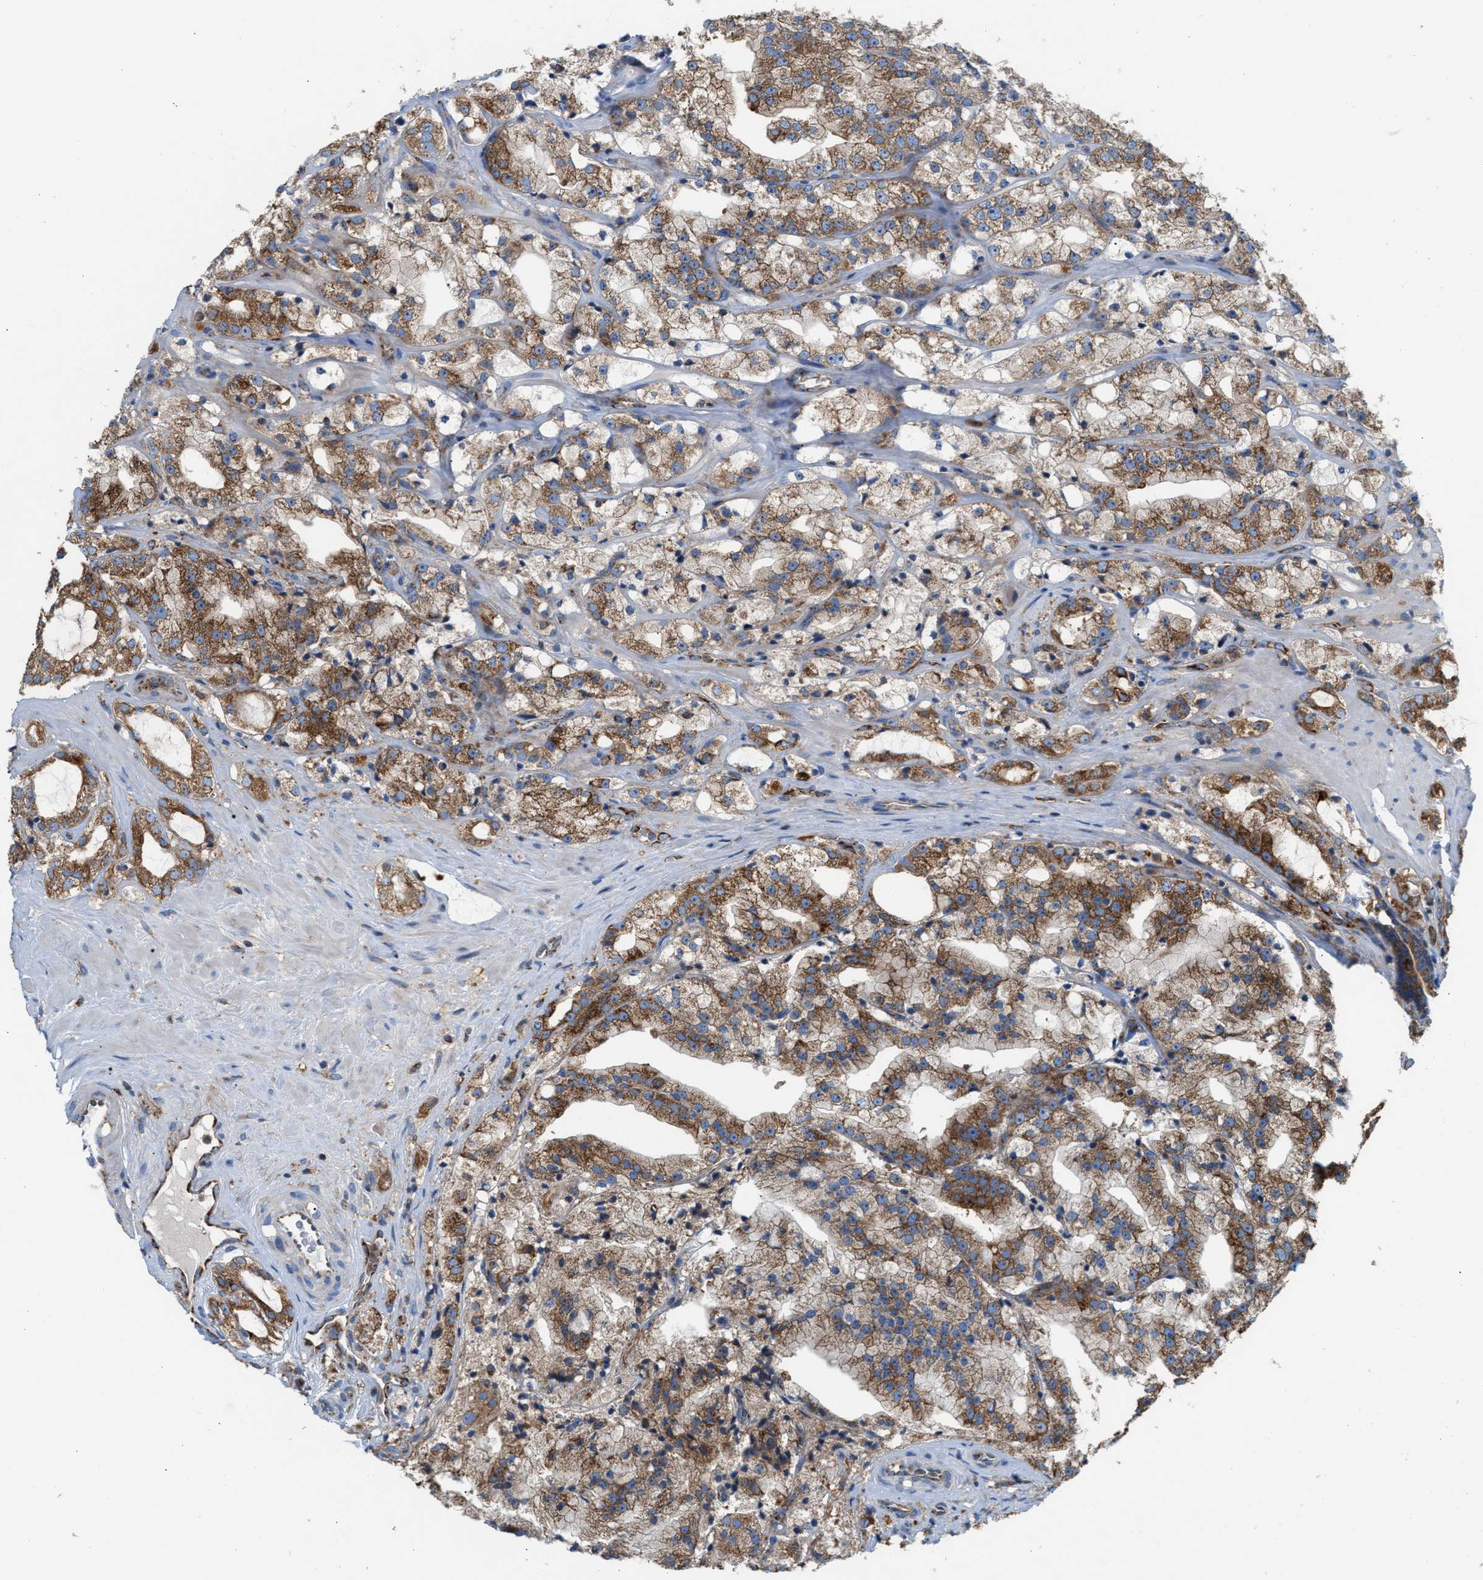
{"staining": {"intensity": "moderate", "quantity": ">75%", "location": "cytoplasmic/membranous"}, "tissue": "prostate cancer", "cell_type": "Tumor cells", "image_type": "cancer", "snomed": [{"axis": "morphology", "description": "Adenocarcinoma, High grade"}, {"axis": "topography", "description": "Prostate"}], "caption": "Adenocarcinoma (high-grade) (prostate) was stained to show a protein in brown. There is medium levels of moderate cytoplasmic/membranous positivity in about >75% of tumor cells.", "gene": "TBC1D15", "patient": {"sex": "male", "age": 64}}